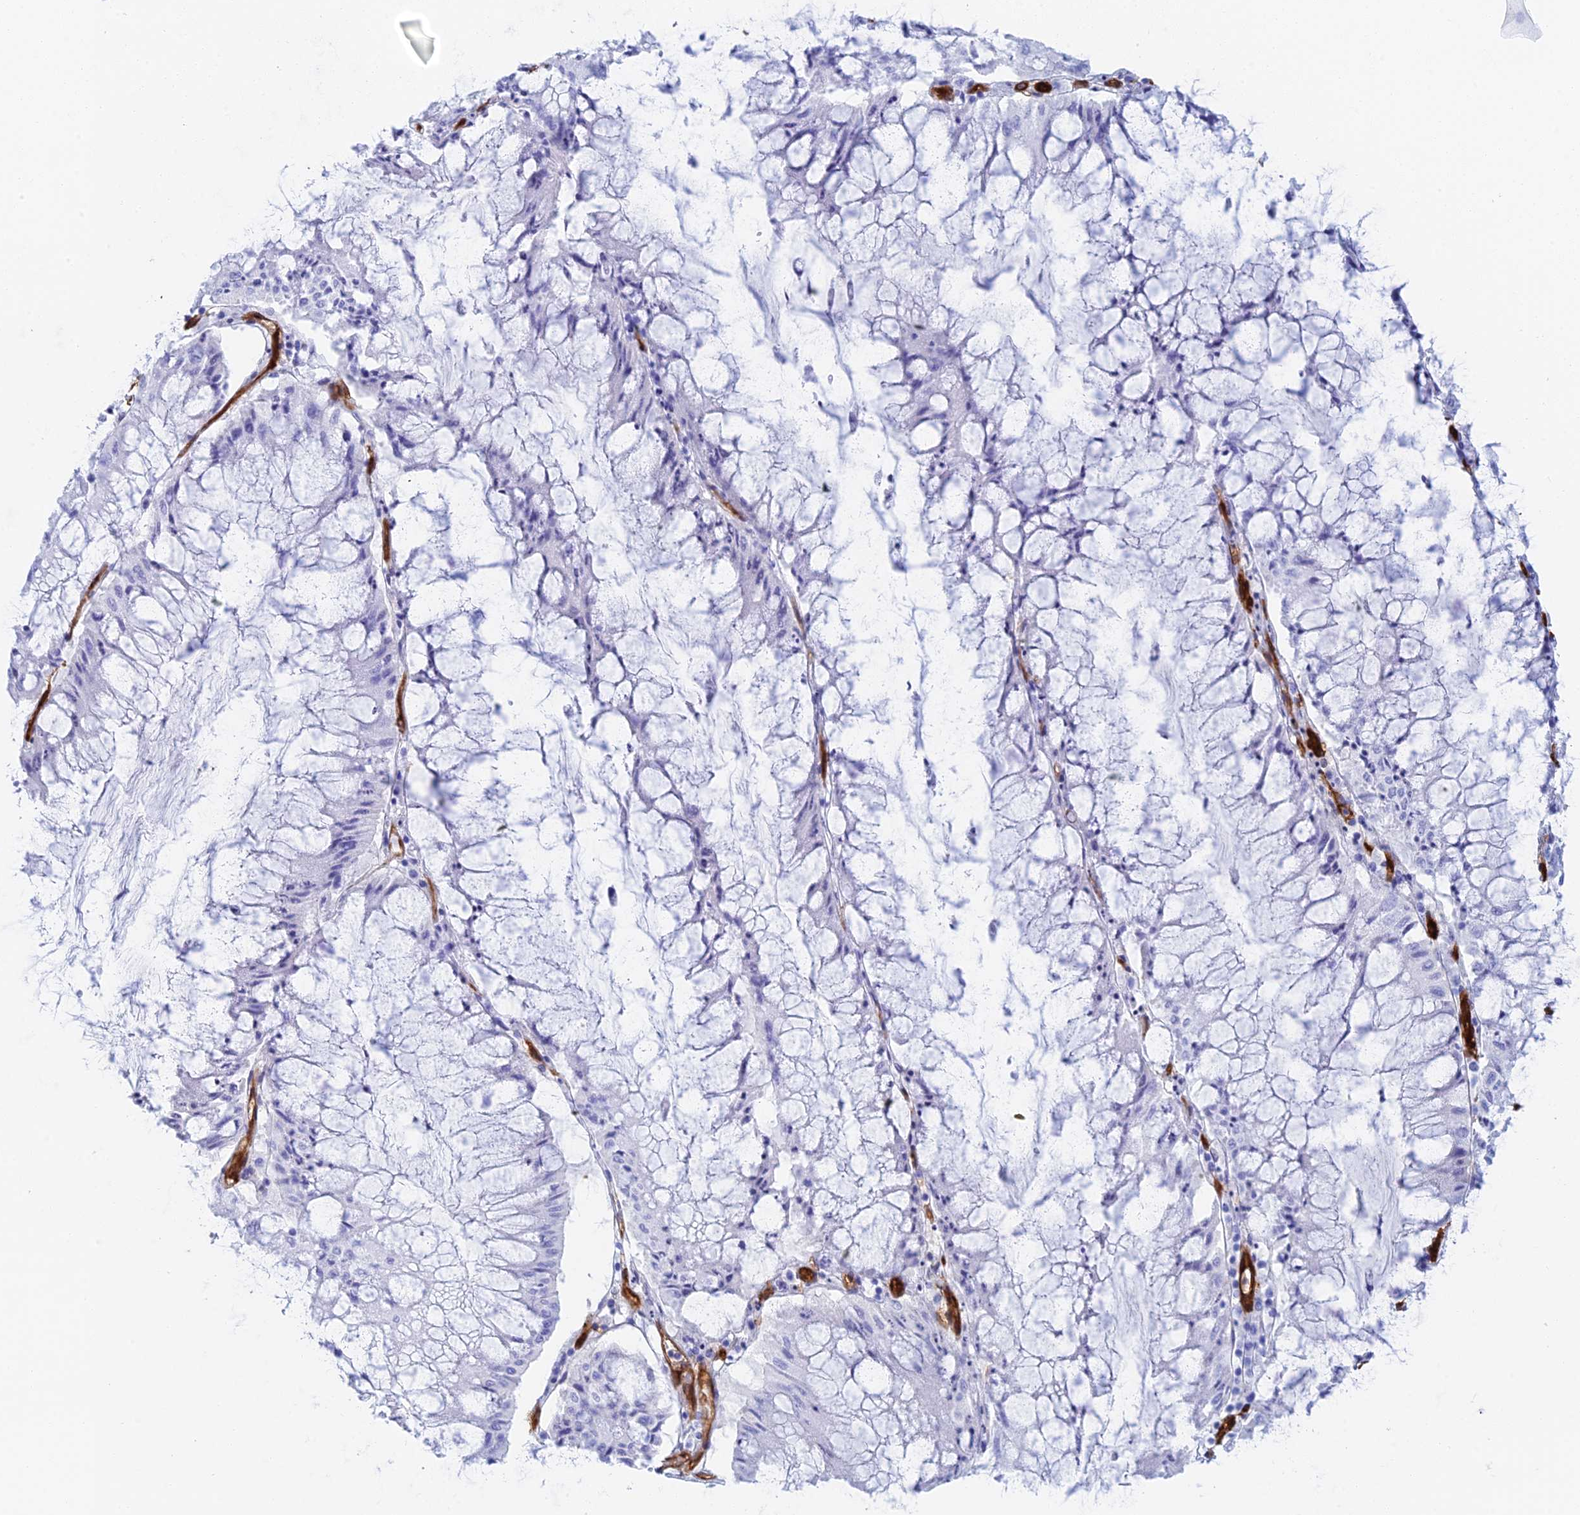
{"staining": {"intensity": "negative", "quantity": "none", "location": "none"}, "tissue": "pancreatic cancer", "cell_type": "Tumor cells", "image_type": "cancer", "snomed": [{"axis": "morphology", "description": "Adenocarcinoma, NOS"}, {"axis": "topography", "description": "Pancreas"}], "caption": "Human adenocarcinoma (pancreatic) stained for a protein using immunohistochemistry (IHC) shows no positivity in tumor cells.", "gene": "CRIP2", "patient": {"sex": "female", "age": 50}}